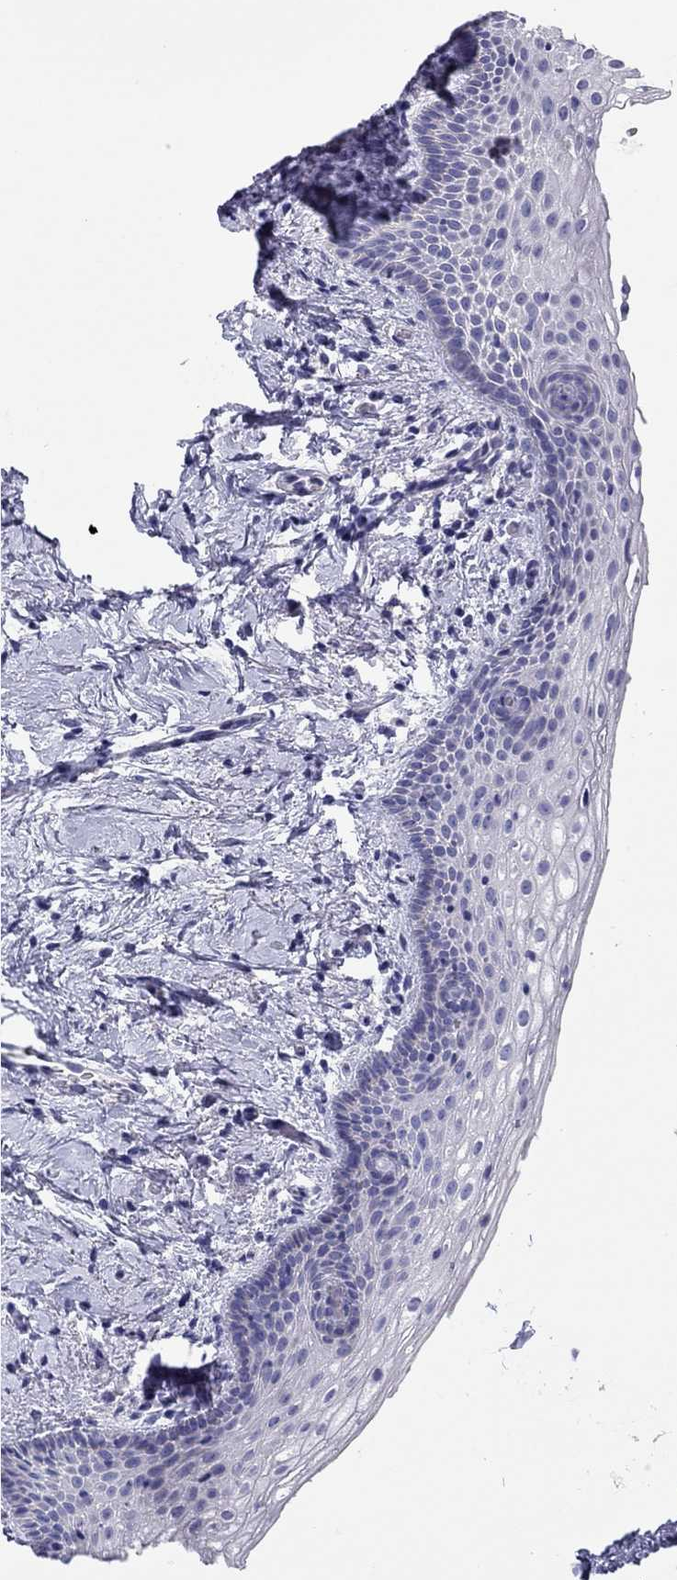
{"staining": {"intensity": "negative", "quantity": "none", "location": "none"}, "tissue": "vagina", "cell_type": "Squamous epithelial cells", "image_type": "normal", "snomed": [{"axis": "morphology", "description": "Normal tissue, NOS"}, {"axis": "topography", "description": "Vagina"}], "caption": "DAB immunohistochemical staining of normal human vagina demonstrates no significant expression in squamous epithelial cells.", "gene": "SCARB1", "patient": {"sex": "female", "age": 61}}